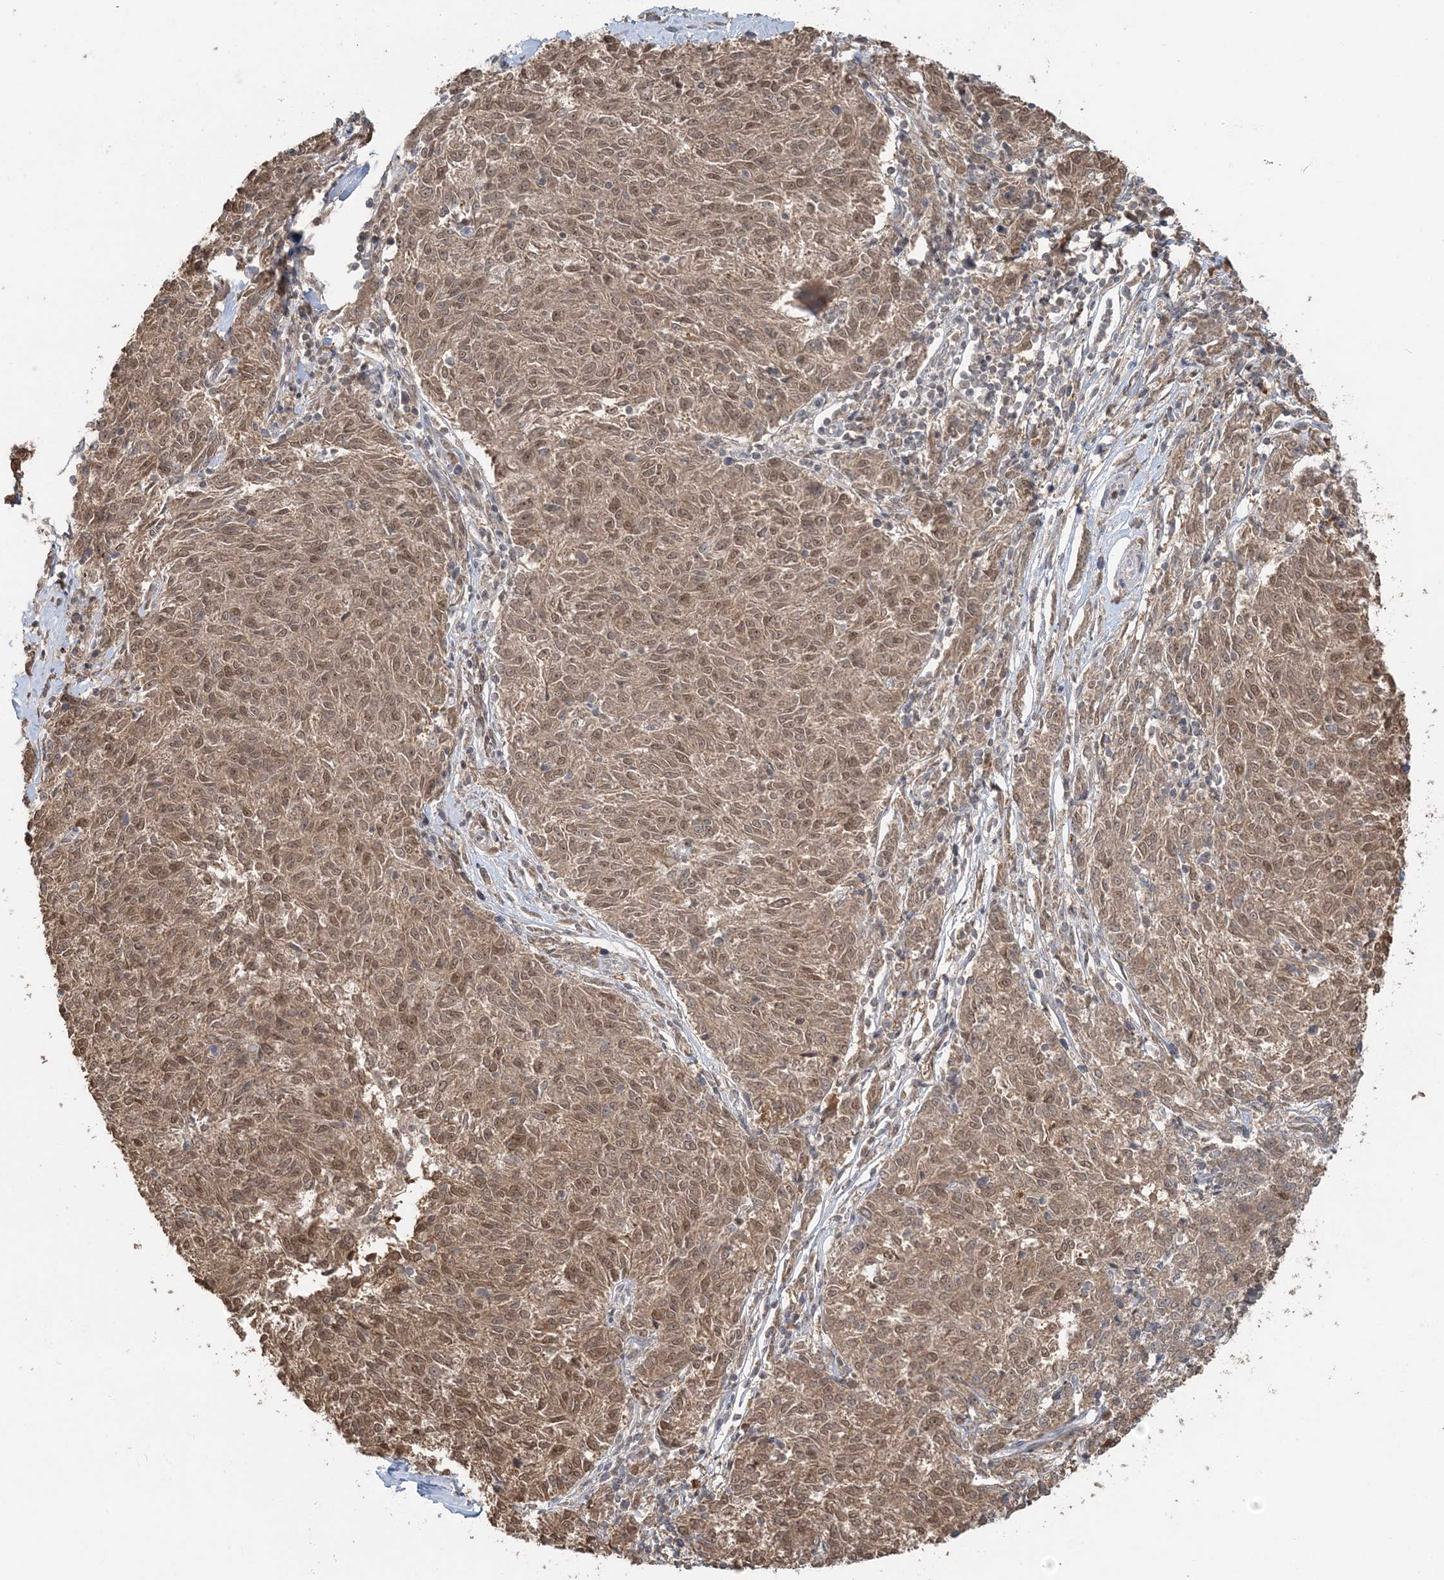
{"staining": {"intensity": "moderate", "quantity": ">75%", "location": "cytoplasmic/membranous,nuclear"}, "tissue": "melanoma", "cell_type": "Tumor cells", "image_type": "cancer", "snomed": [{"axis": "morphology", "description": "Malignant melanoma, NOS"}, {"axis": "topography", "description": "Skin"}], "caption": "DAB (3,3'-diaminobenzidine) immunohistochemical staining of human melanoma reveals moderate cytoplasmic/membranous and nuclear protein staining in approximately >75% of tumor cells. Immunohistochemistry stains the protein of interest in brown and the nuclei are stained blue.", "gene": "SLU7", "patient": {"sex": "female", "age": 72}}